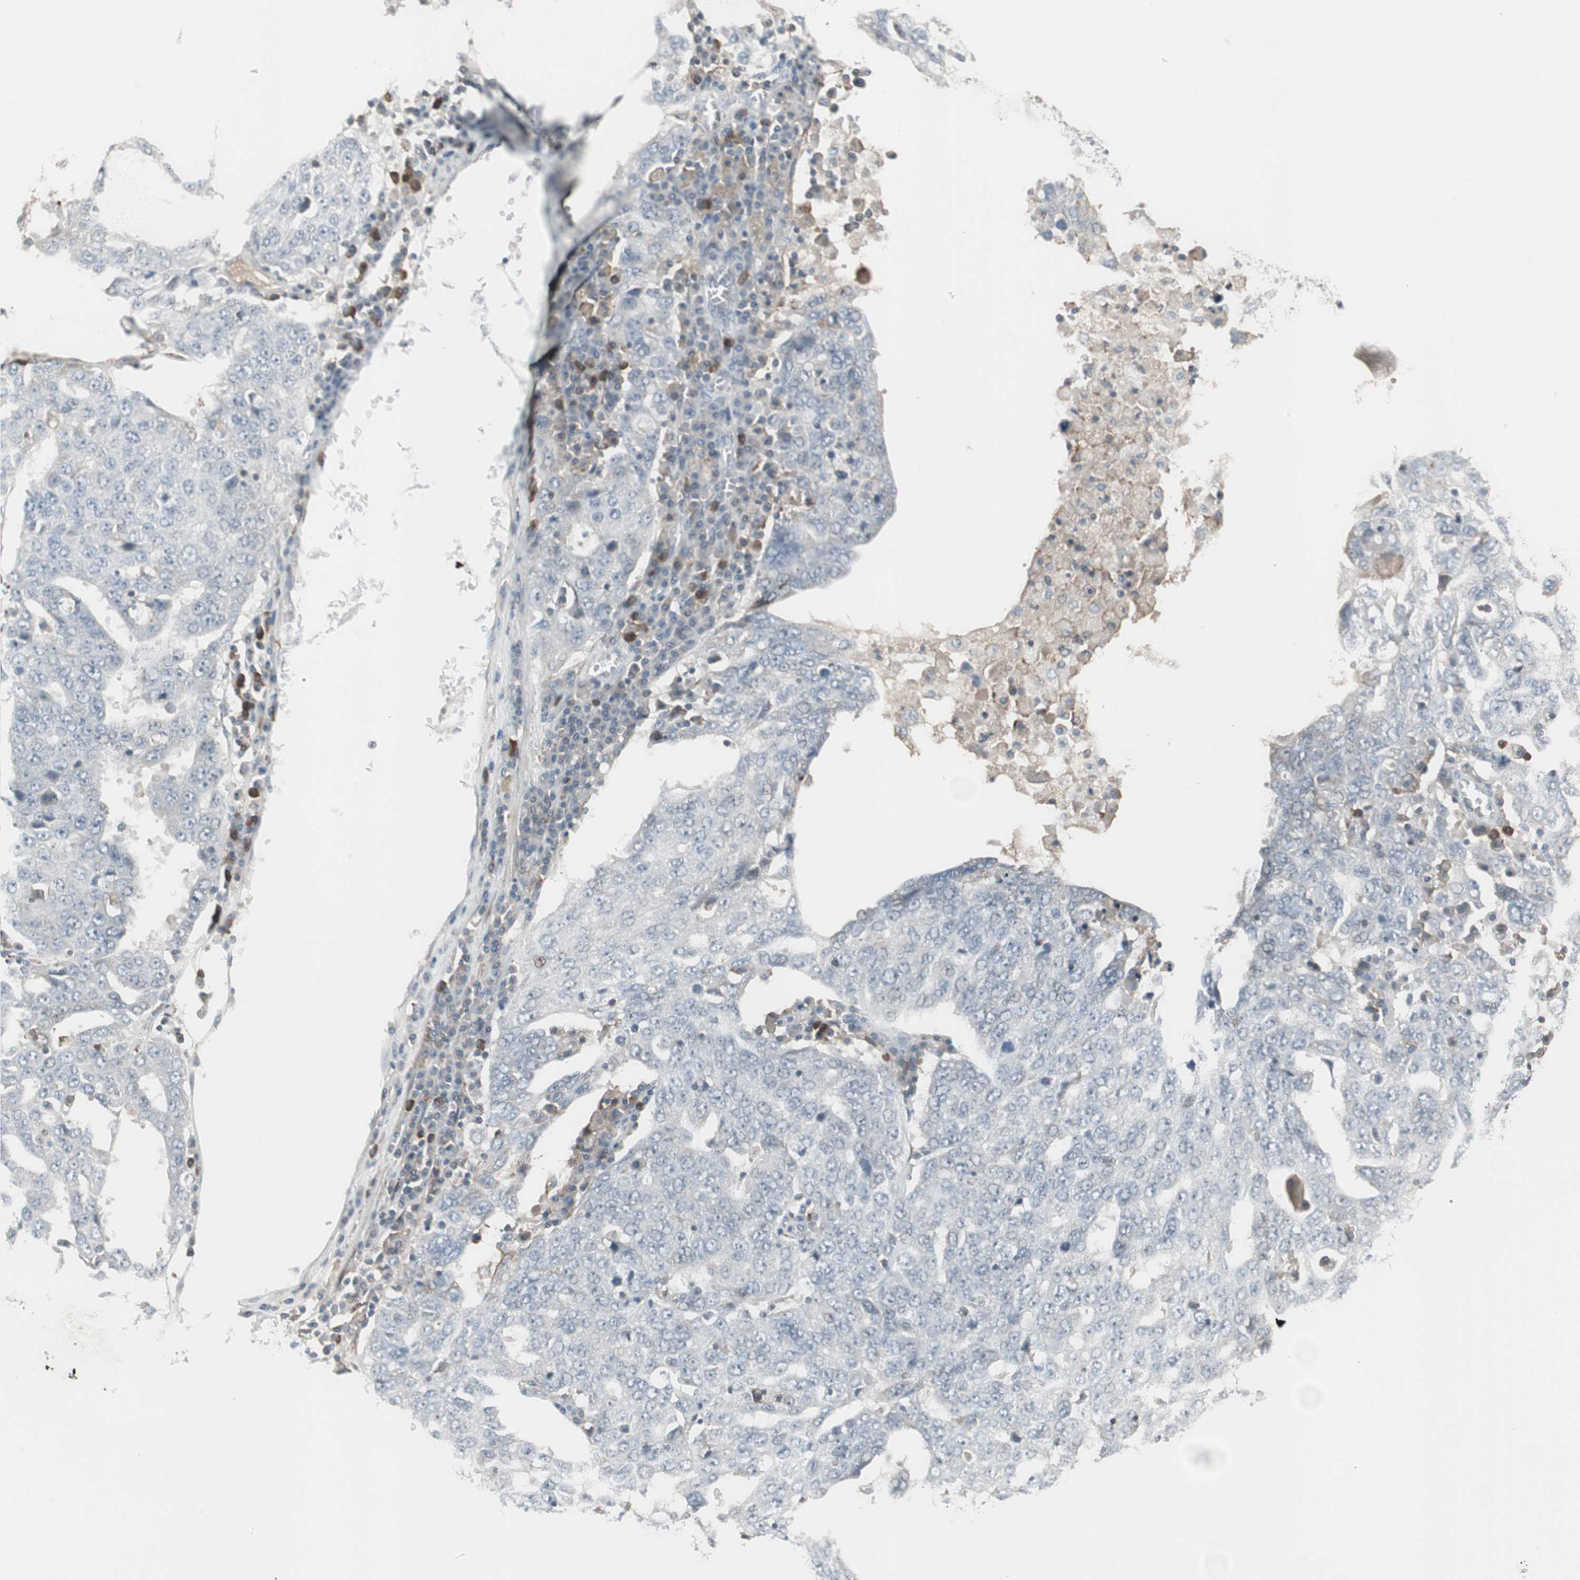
{"staining": {"intensity": "negative", "quantity": "none", "location": "none"}, "tissue": "ovarian cancer", "cell_type": "Tumor cells", "image_type": "cancer", "snomed": [{"axis": "morphology", "description": "Carcinoma, endometroid"}, {"axis": "topography", "description": "Ovary"}], "caption": "Ovarian cancer (endometroid carcinoma) was stained to show a protein in brown. There is no significant staining in tumor cells.", "gene": "ZSCAN32", "patient": {"sex": "female", "age": 62}}